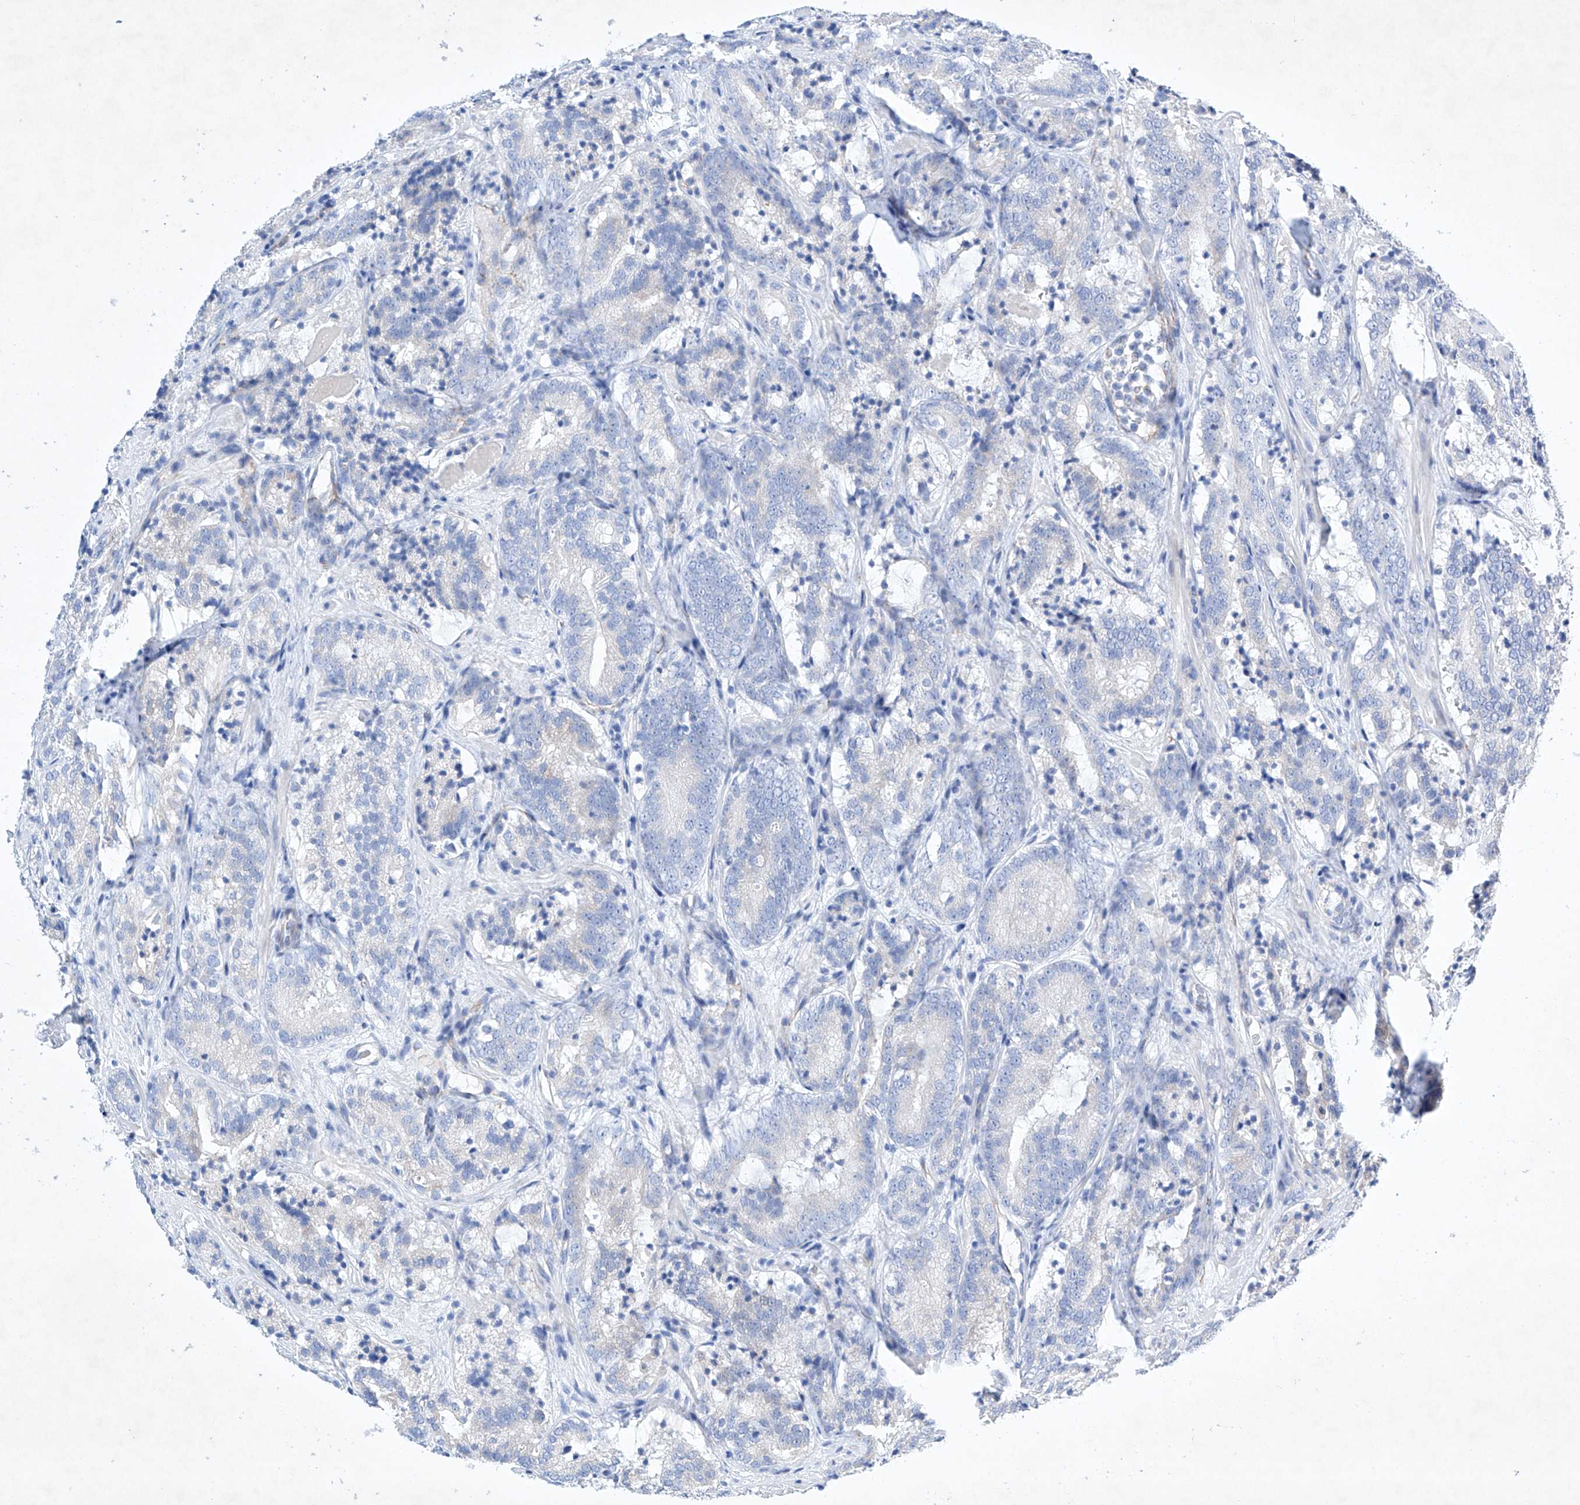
{"staining": {"intensity": "negative", "quantity": "none", "location": "none"}, "tissue": "prostate cancer", "cell_type": "Tumor cells", "image_type": "cancer", "snomed": [{"axis": "morphology", "description": "Adenocarcinoma, High grade"}, {"axis": "topography", "description": "Prostate"}], "caption": "Immunohistochemistry (IHC) photomicrograph of neoplastic tissue: human prostate cancer (adenocarcinoma (high-grade)) stained with DAB reveals no significant protein expression in tumor cells.", "gene": "ETV7", "patient": {"sex": "male", "age": 57}}